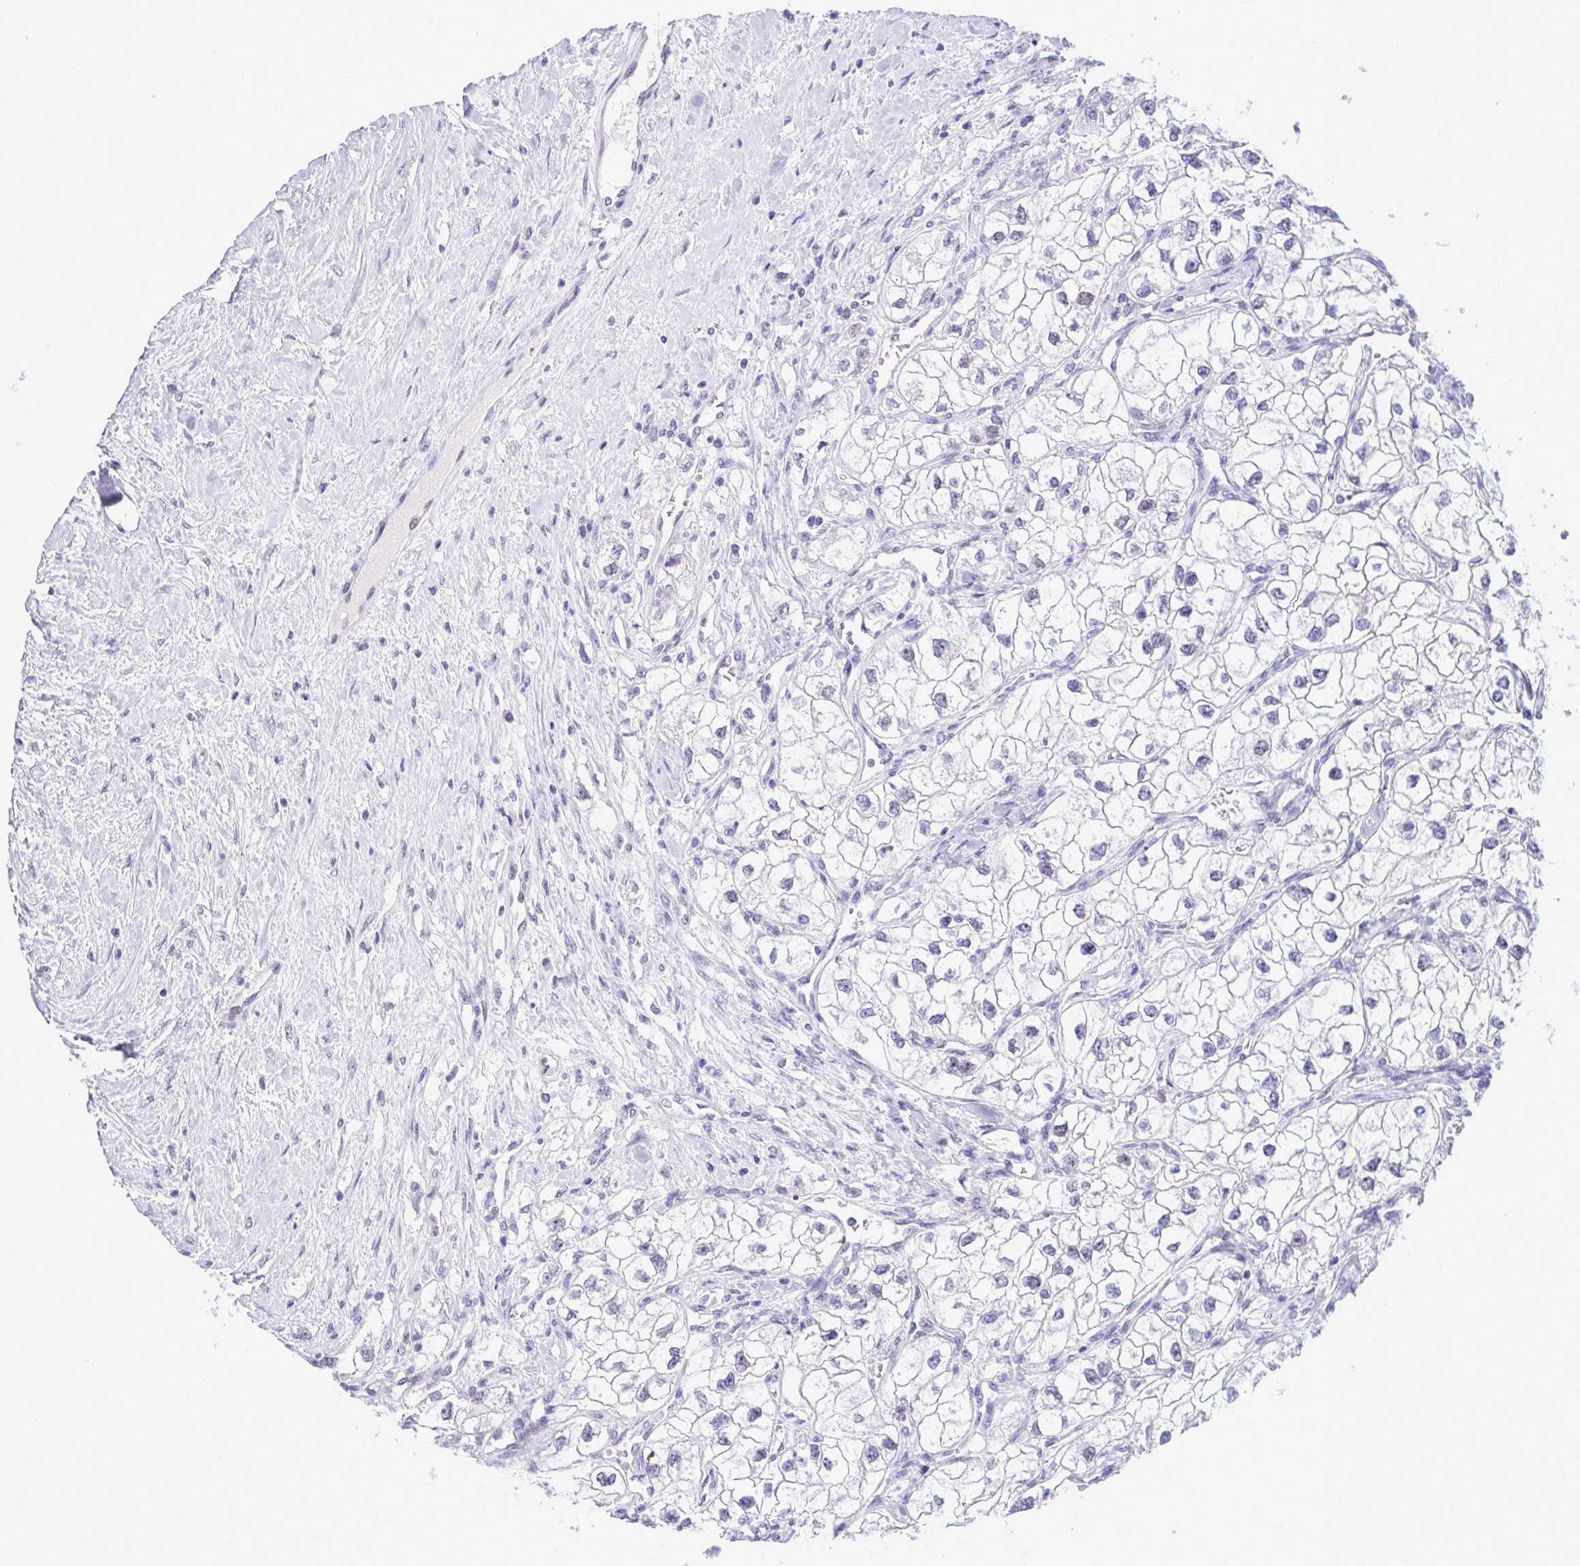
{"staining": {"intensity": "negative", "quantity": "none", "location": "none"}, "tissue": "renal cancer", "cell_type": "Tumor cells", "image_type": "cancer", "snomed": [{"axis": "morphology", "description": "Adenocarcinoma, NOS"}, {"axis": "topography", "description": "Kidney"}], "caption": "An immunohistochemistry histopathology image of adenocarcinoma (renal) is shown. There is no staining in tumor cells of adenocarcinoma (renal).", "gene": "TEAD4", "patient": {"sex": "male", "age": 59}}